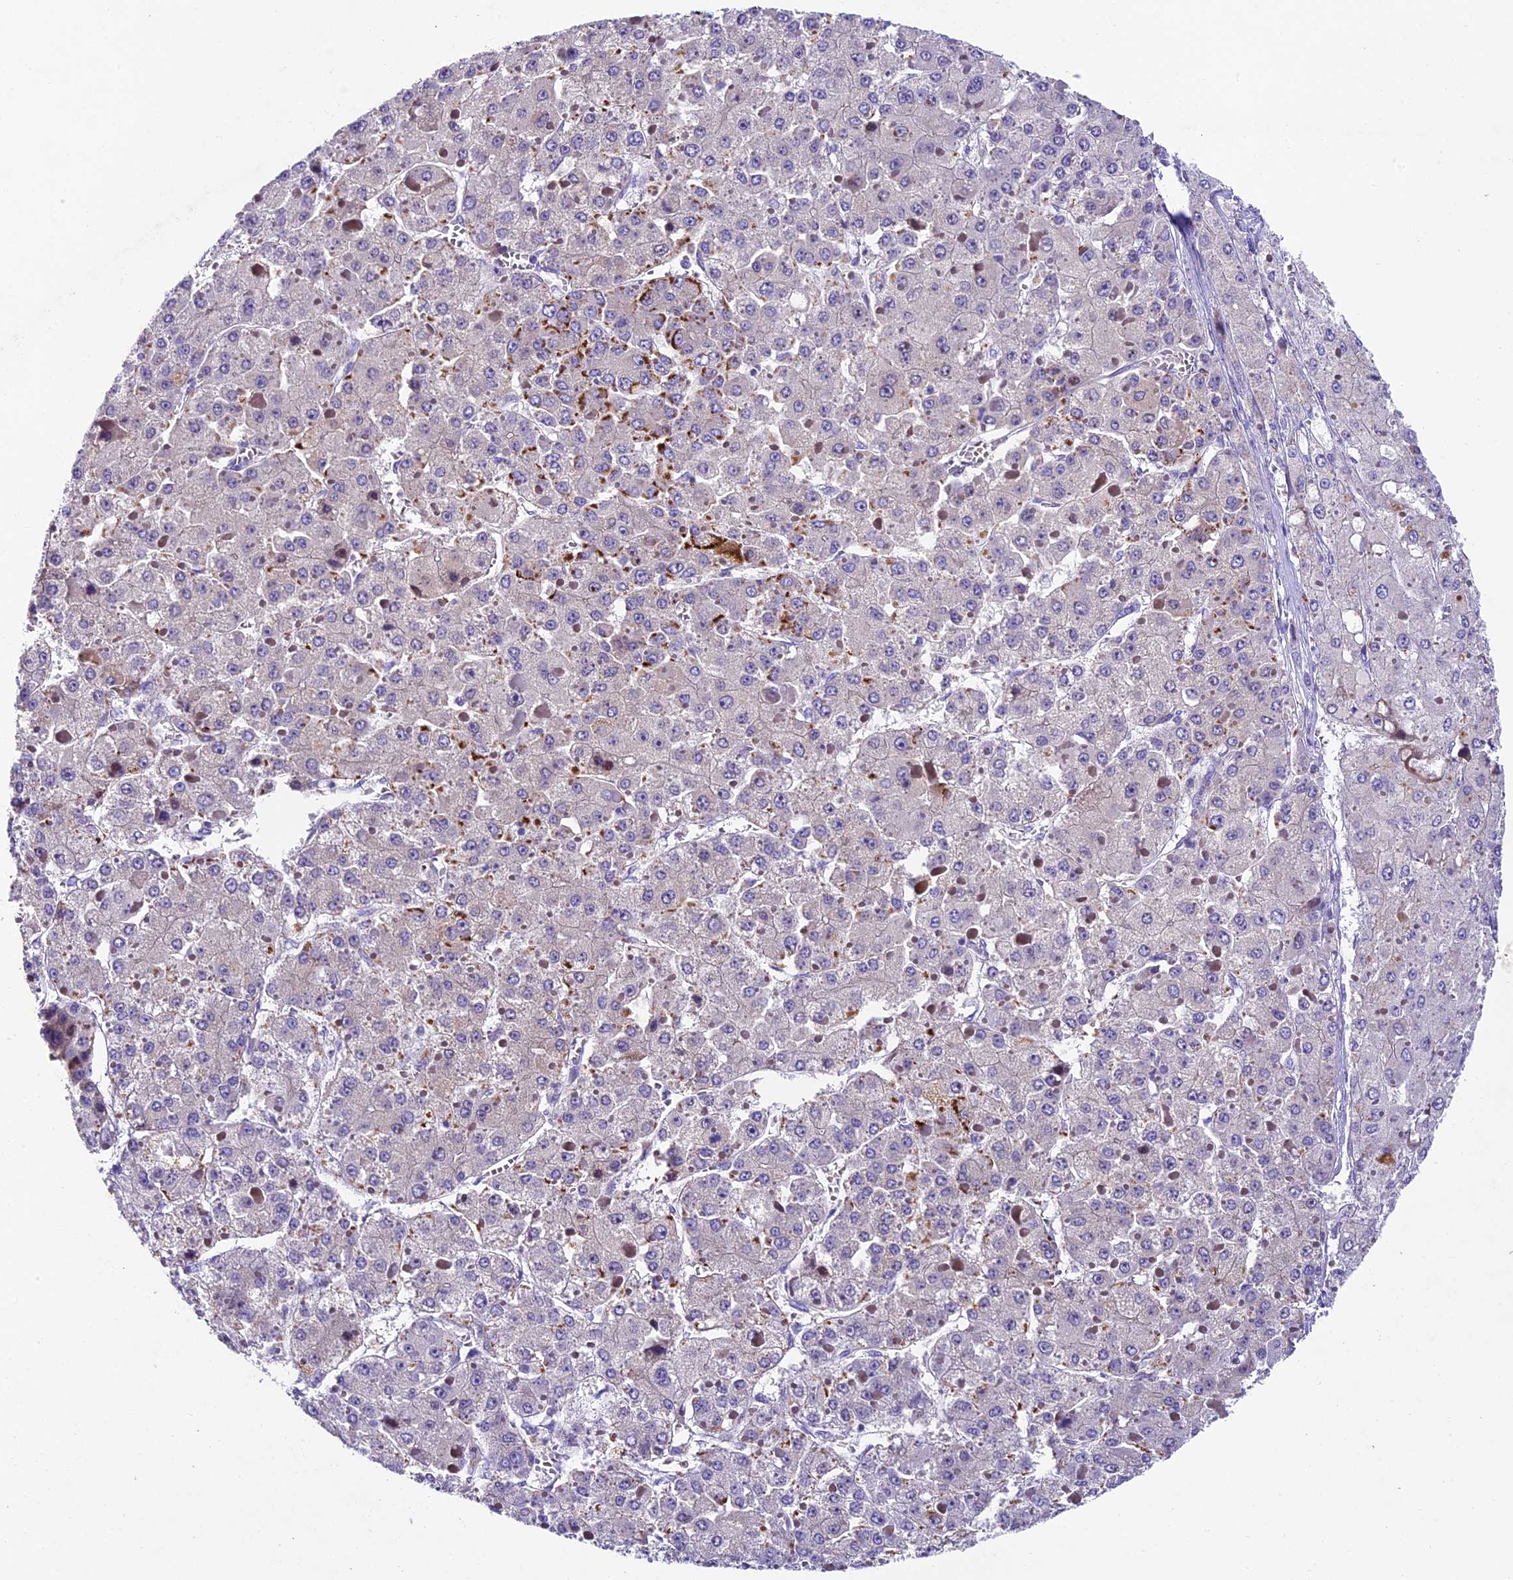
{"staining": {"intensity": "negative", "quantity": "none", "location": "none"}, "tissue": "liver cancer", "cell_type": "Tumor cells", "image_type": "cancer", "snomed": [{"axis": "morphology", "description": "Carcinoma, Hepatocellular, NOS"}, {"axis": "topography", "description": "Liver"}], "caption": "IHC of liver hepatocellular carcinoma displays no positivity in tumor cells.", "gene": "IFT140", "patient": {"sex": "female", "age": 73}}